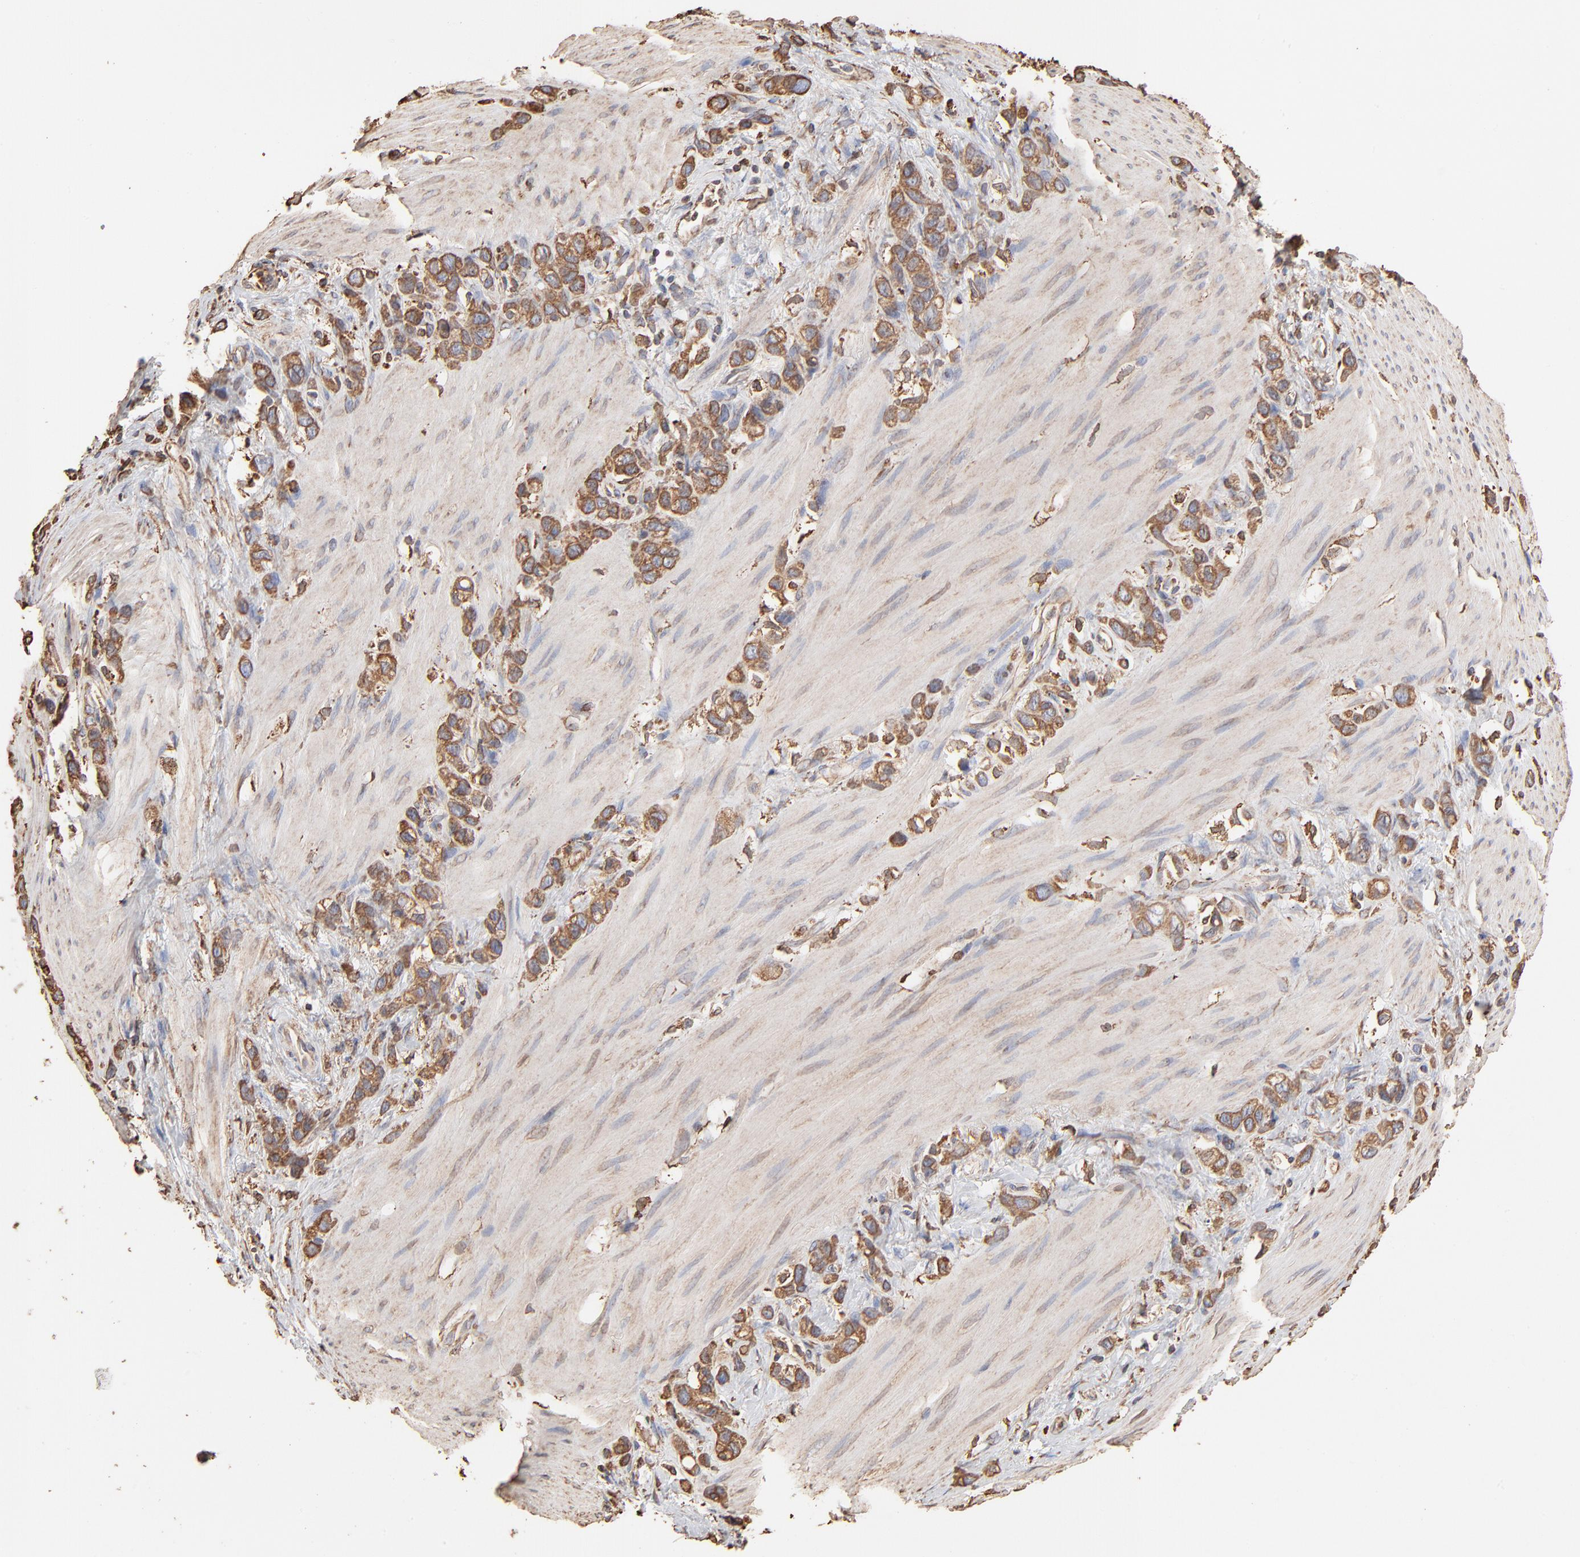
{"staining": {"intensity": "weak", "quantity": ">75%", "location": "cytoplasmic/membranous"}, "tissue": "stomach cancer", "cell_type": "Tumor cells", "image_type": "cancer", "snomed": [{"axis": "morphology", "description": "Normal tissue, NOS"}, {"axis": "morphology", "description": "Adenocarcinoma, NOS"}, {"axis": "morphology", "description": "Adenocarcinoma, High grade"}, {"axis": "topography", "description": "Stomach, upper"}, {"axis": "topography", "description": "Stomach"}], "caption": "DAB (3,3'-diaminobenzidine) immunohistochemical staining of stomach cancer displays weak cytoplasmic/membranous protein positivity in about >75% of tumor cells.", "gene": "PDIA3", "patient": {"sex": "female", "age": 65}}